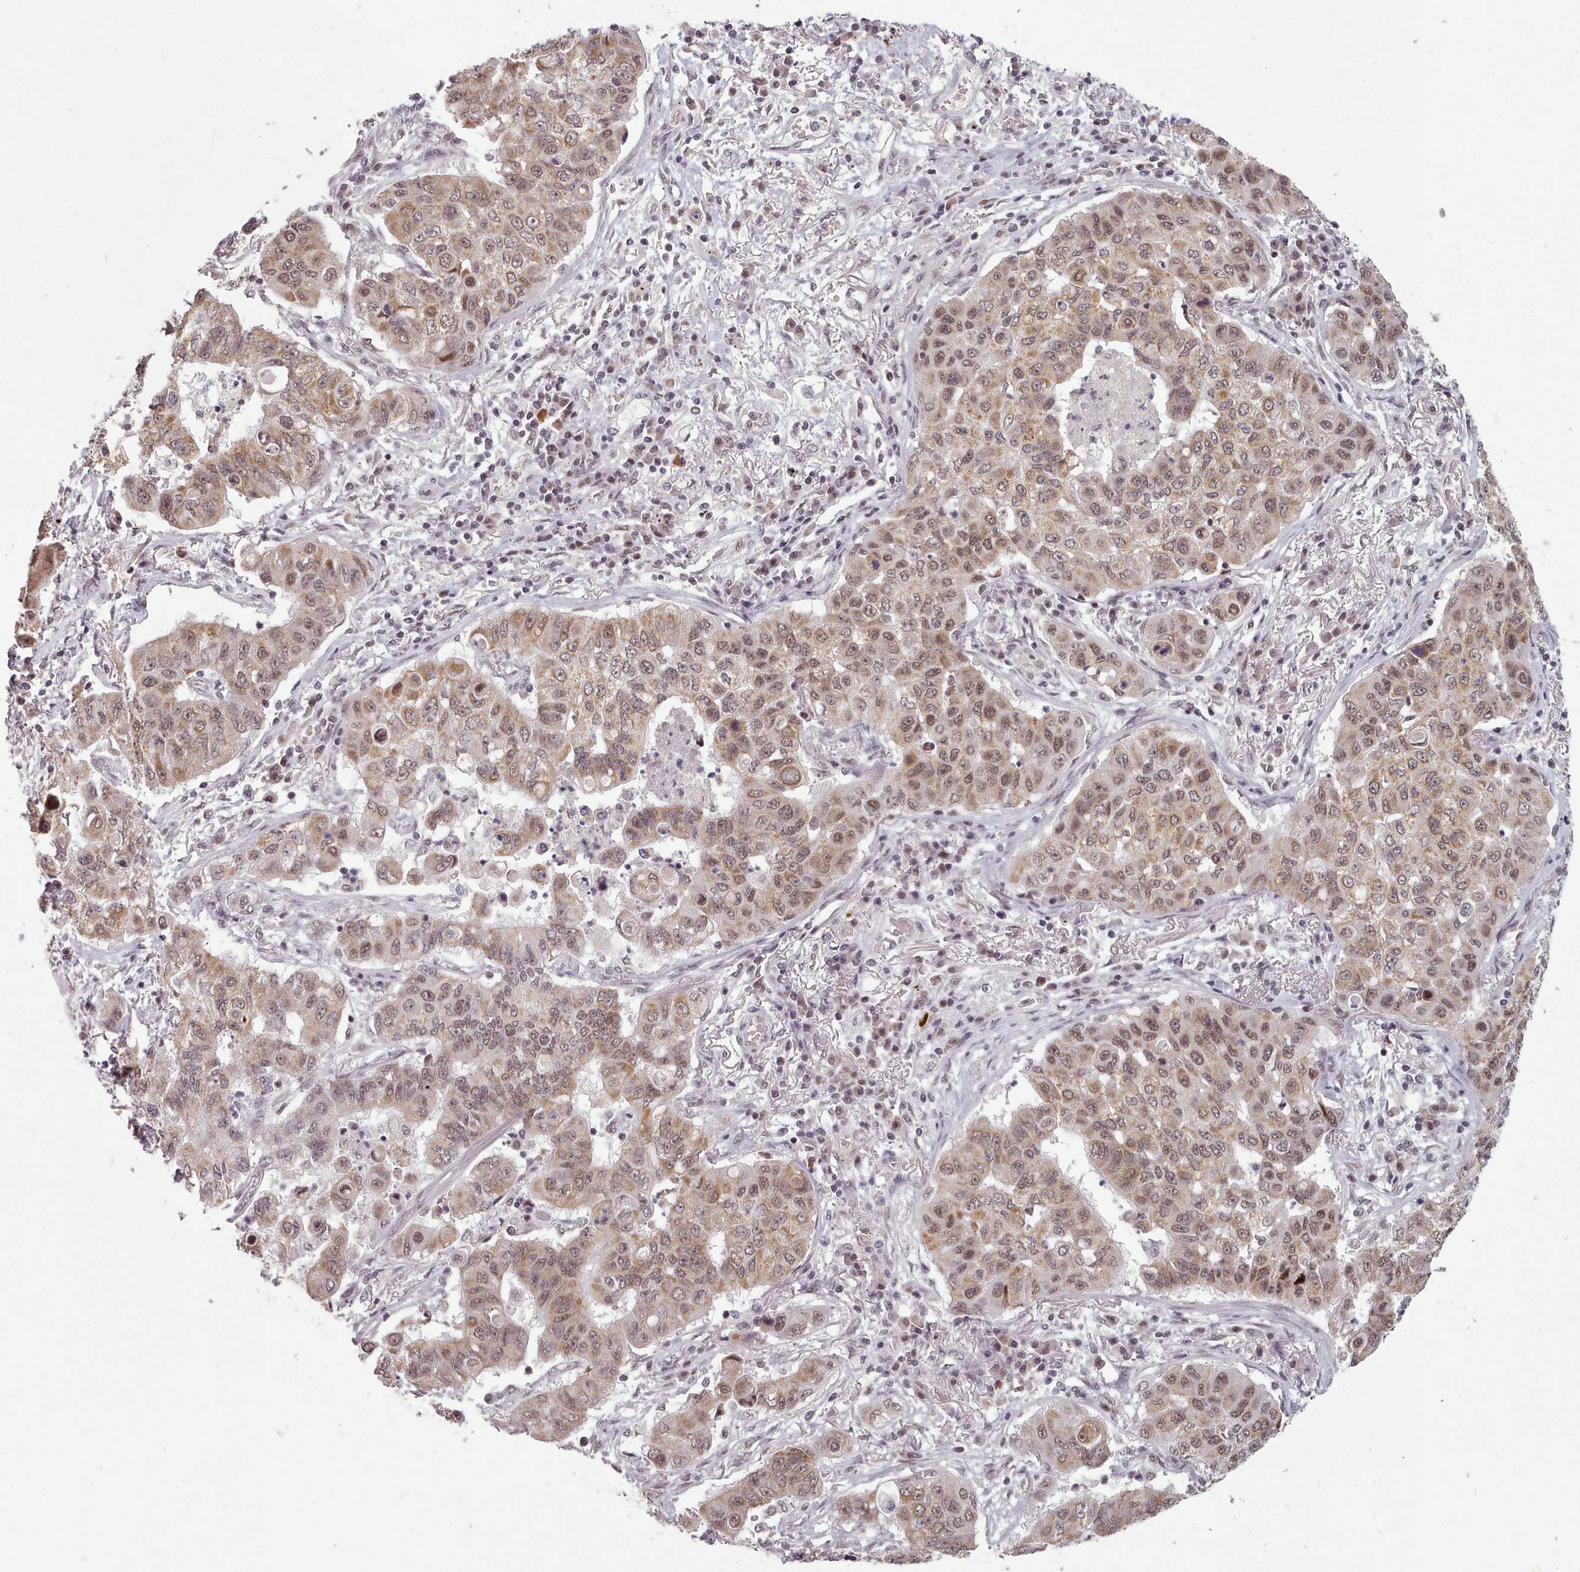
{"staining": {"intensity": "moderate", "quantity": ">75%", "location": "cytoplasmic/membranous,nuclear"}, "tissue": "lung cancer", "cell_type": "Tumor cells", "image_type": "cancer", "snomed": [{"axis": "morphology", "description": "Squamous cell carcinoma, NOS"}, {"axis": "topography", "description": "Lung"}], "caption": "DAB immunohistochemical staining of human lung cancer shows moderate cytoplasmic/membranous and nuclear protein expression in about >75% of tumor cells.", "gene": "SRSF9", "patient": {"sex": "male", "age": 74}}